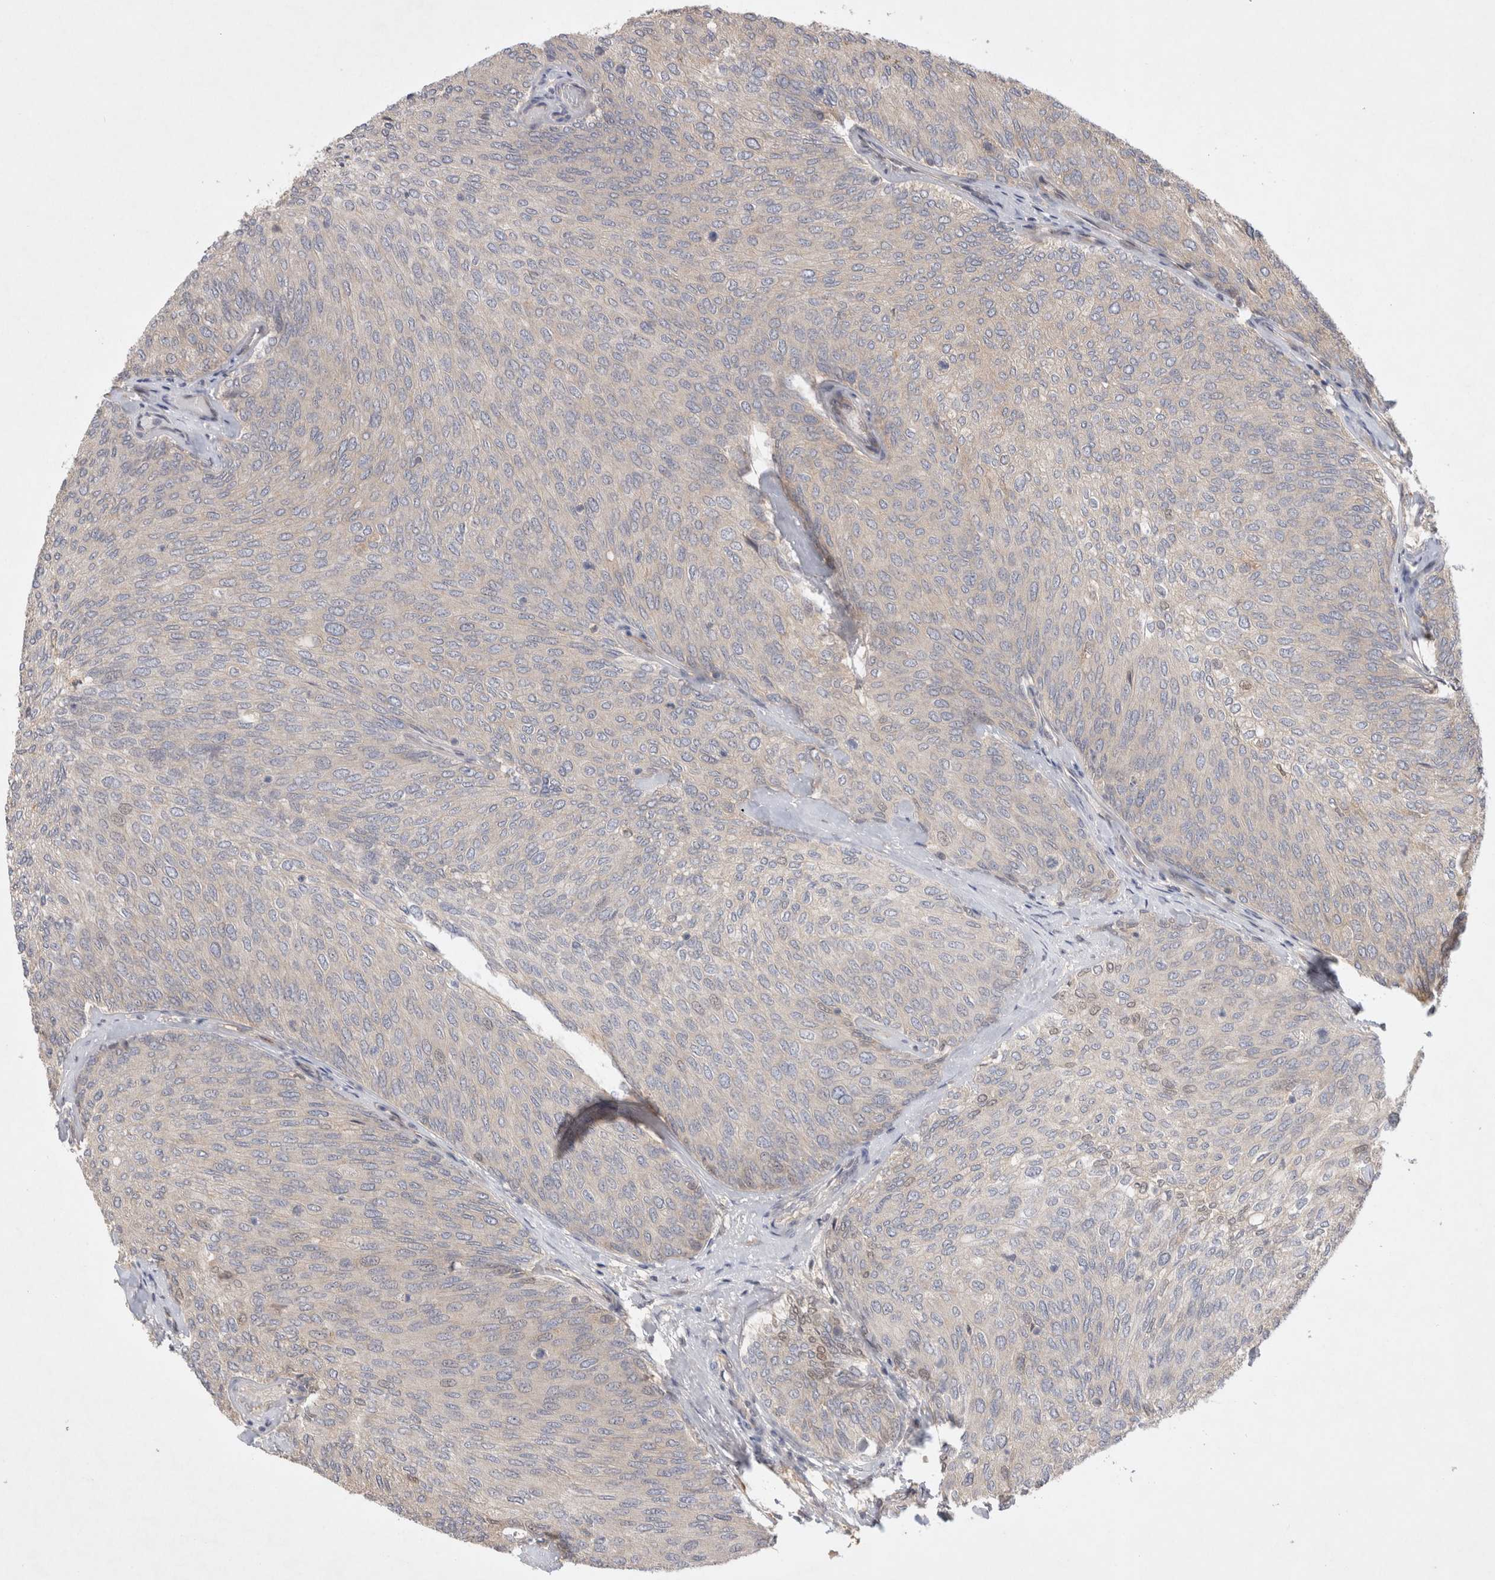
{"staining": {"intensity": "negative", "quantity": "none", "location": "none"}, "tissue": "urothelial cancer", "cell_type": "Tumor cells", "image_type": "cancer", "snomed": [{"axis": "morphology", "description": "Urothelial carcinoma, Low grade"}, {"axis": "topography", "description": "Urinary bladder"}], "caption": "Image shows no protein expression in tumor cells of urothelial cancer tissue. (Stains: DAB immunohistochemistry with hematoxylin counter stain, Microscopy: brightfield microscopy at high magnification).", "gene": "HTT", "patient": {"sex": "female", "age": 79}}